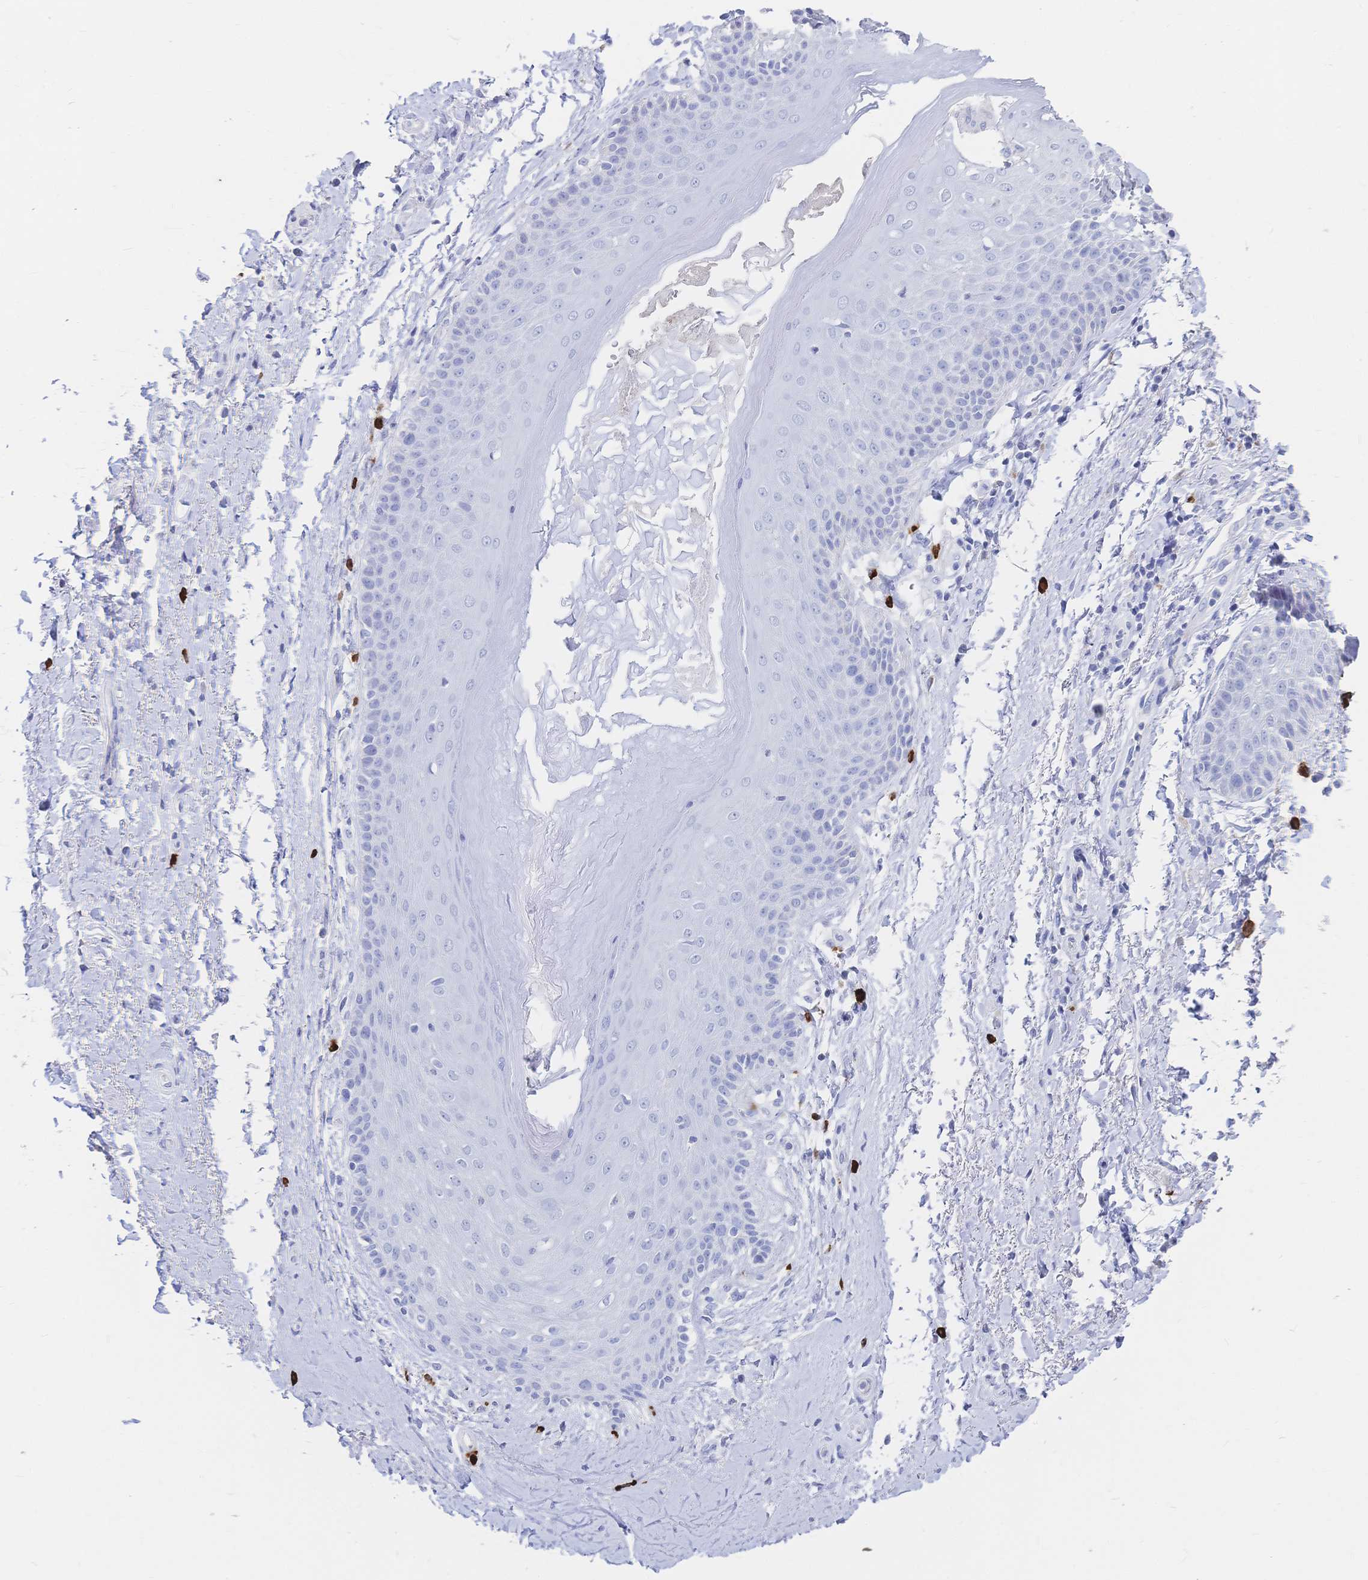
{"staining": {"intensity": "negative", "quantity": "none", "location": "none"}, "tissue": "adipose tissue", "cell_type": "Adipocytes", "image_type": "normal", "snomed": [{"axis": "morphology", "description": "Normal tissue, NOS"}, {"axis": "topography", "description": "Peripheral nerve tissue"}], "caption": "A high-resolution micrograph shows immunohistochemistry staining of benign adipose tissue, which exhibits no significant staining in adipocytes.", "gene": "IL2RB", "patient": {"sex": "male", "age": 51}}